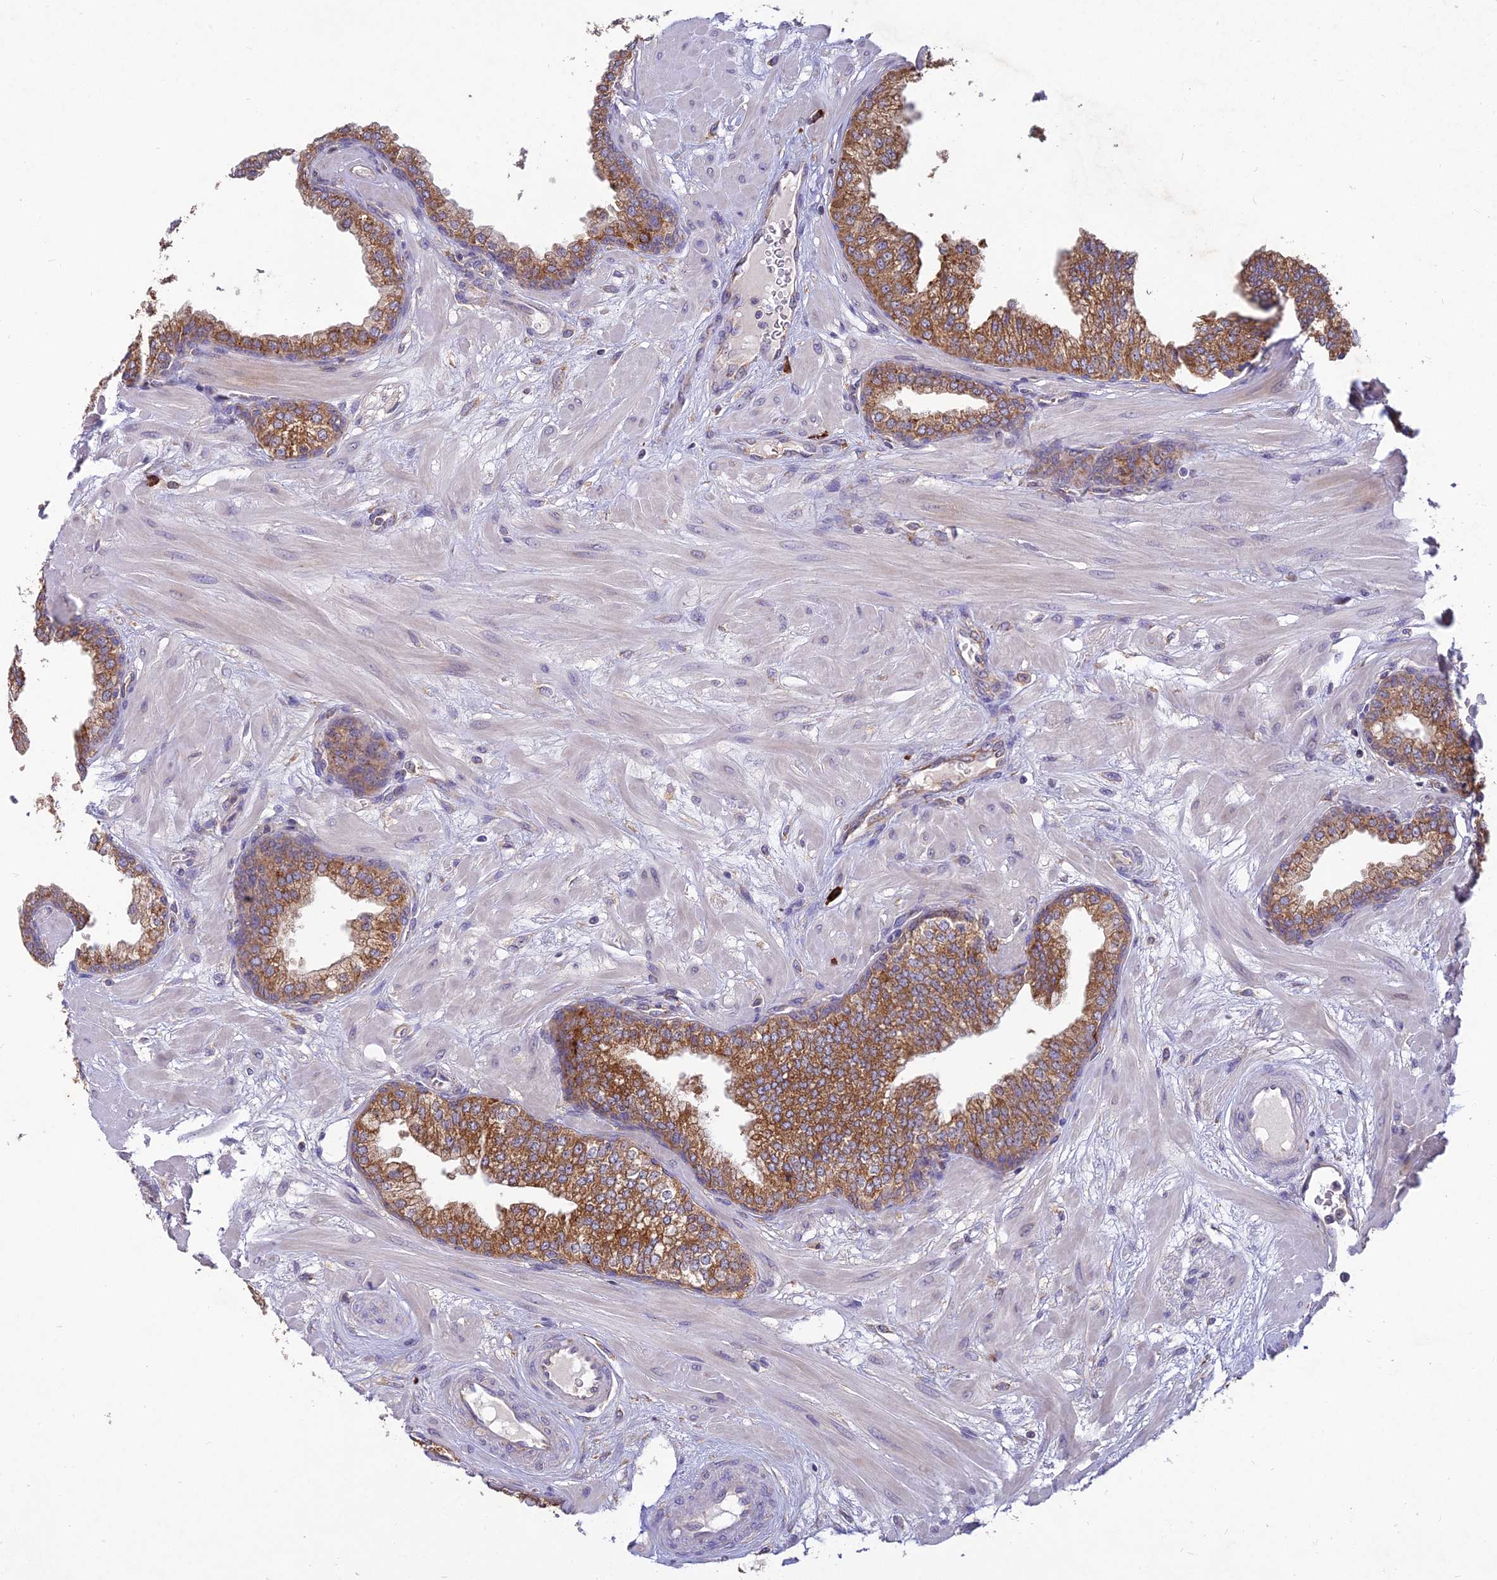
{"staining": {"intensity": "moderate", "quantity": ">75%", "location": "cytoplasmic/membranous"}, "tissue": "prostate", "cell_type": "Glandular cells", "image_type": "normal", "snomed": [{"axis": "morphology", "description": "Normal tissue, NOS"}, {"axis": "morphology", "description": "Urothelial carcinoma, Low grade"}, {"axis": "topography", "description": "Urinary bladder"}, {"axis": "topography", "description": "Prostate"}], "caption": "IHC (DAB (3,3'-diaminobenzidine)) staining of benign prostate reveals moderate cytoplasmic/membranous protein expression in about >75% of glandular cells.", "gene": "NXNL2", "patient": {"sex": "male", "age": 60}}